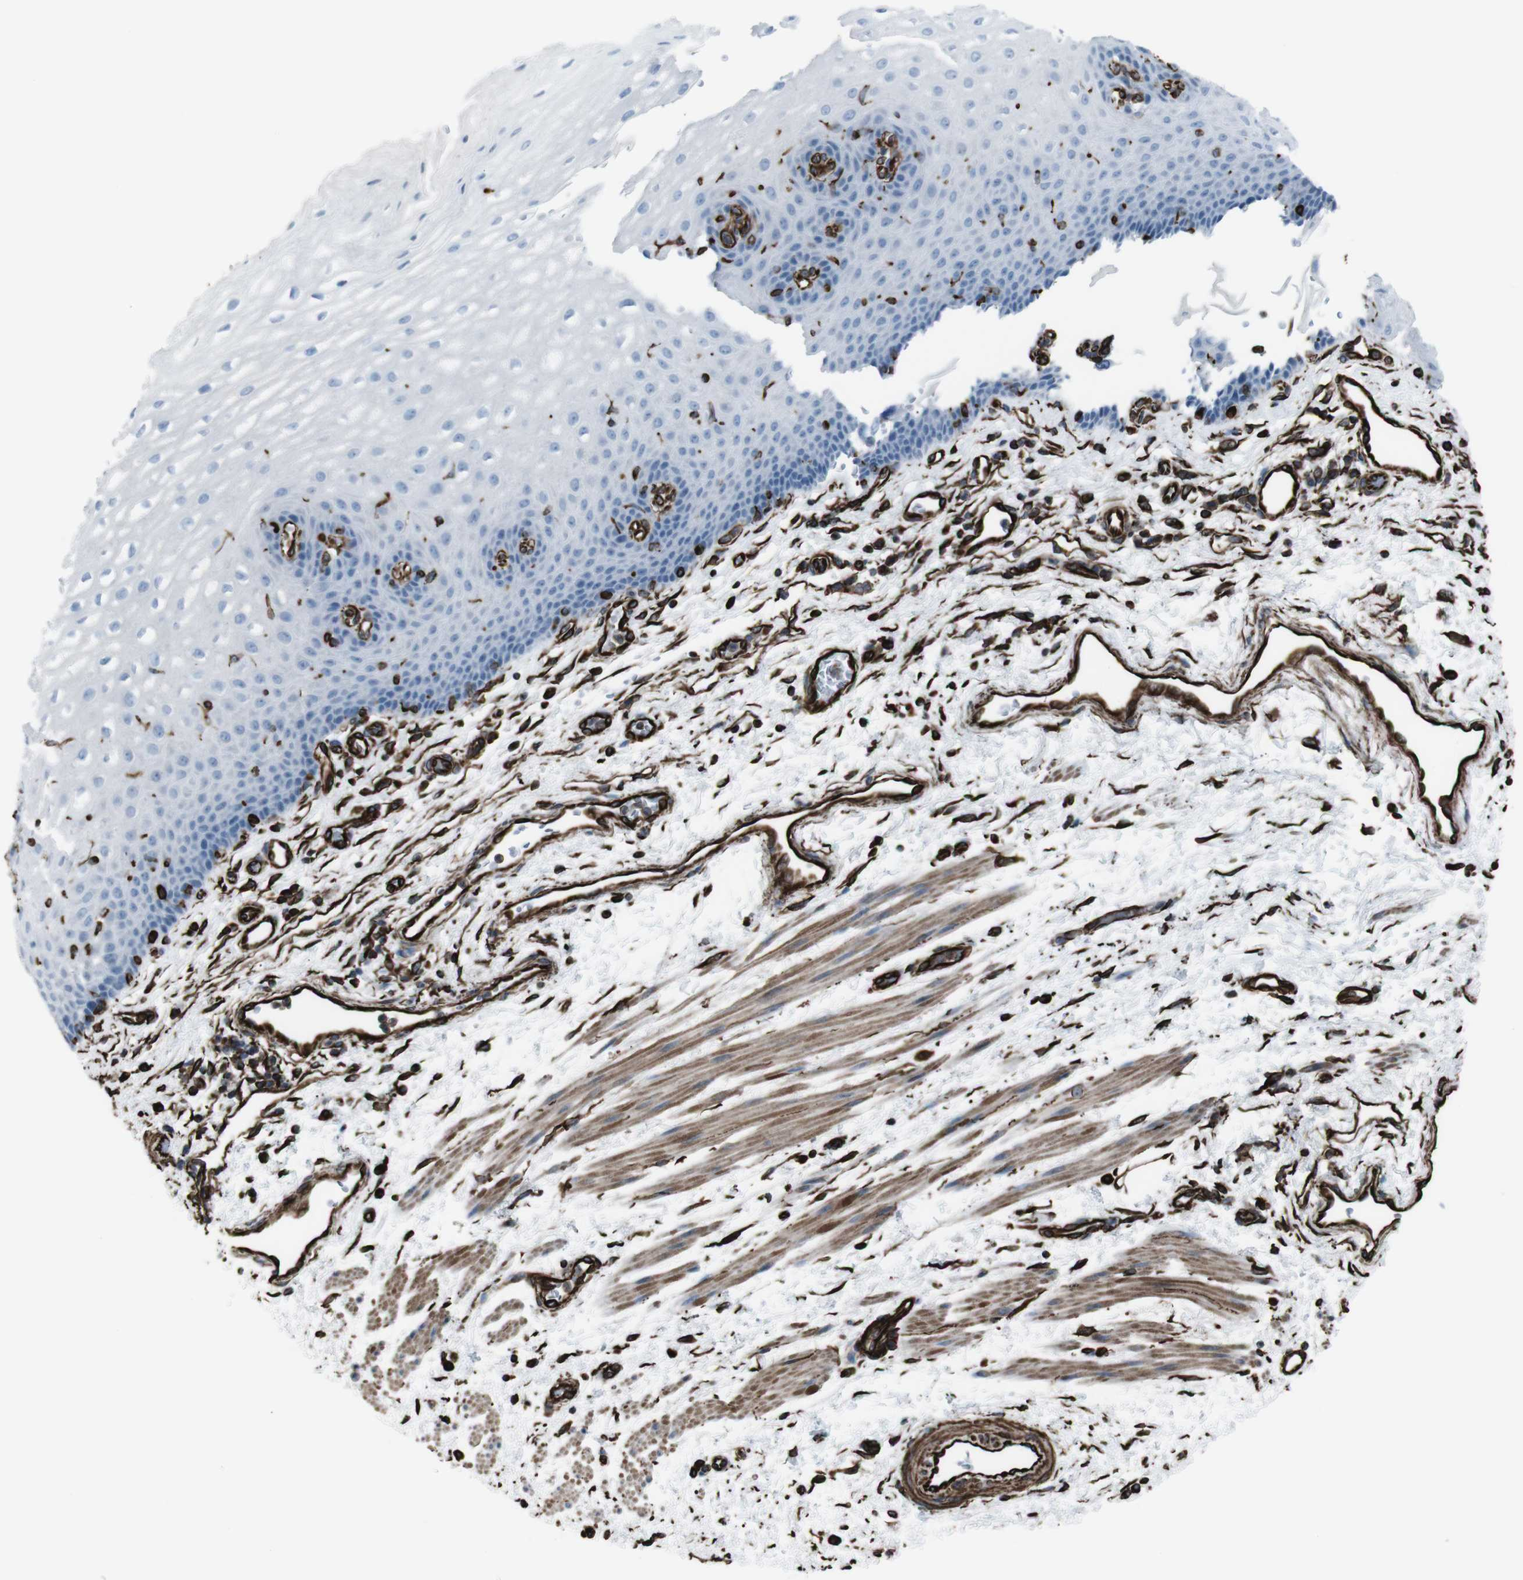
{"staining": {"intensity": "negative", "quantity": "none", "location": "none"}, "tissue": "esophagus", "cell_type": "Squamous epithelial cells", "image_type": "normal", "snomed": [{"axis": "morphology", "description": "Normal tissue, NOS"}, {"axis": "topography", "description": "Esophagus"}], "caption": "DAB immunohistochemical staining of unremarkable human esophagus exhibits no significant staining in squamous epithelial cells.", "gene": "ZDHHC6", "patient": {"sex": "male", "age": 54}}